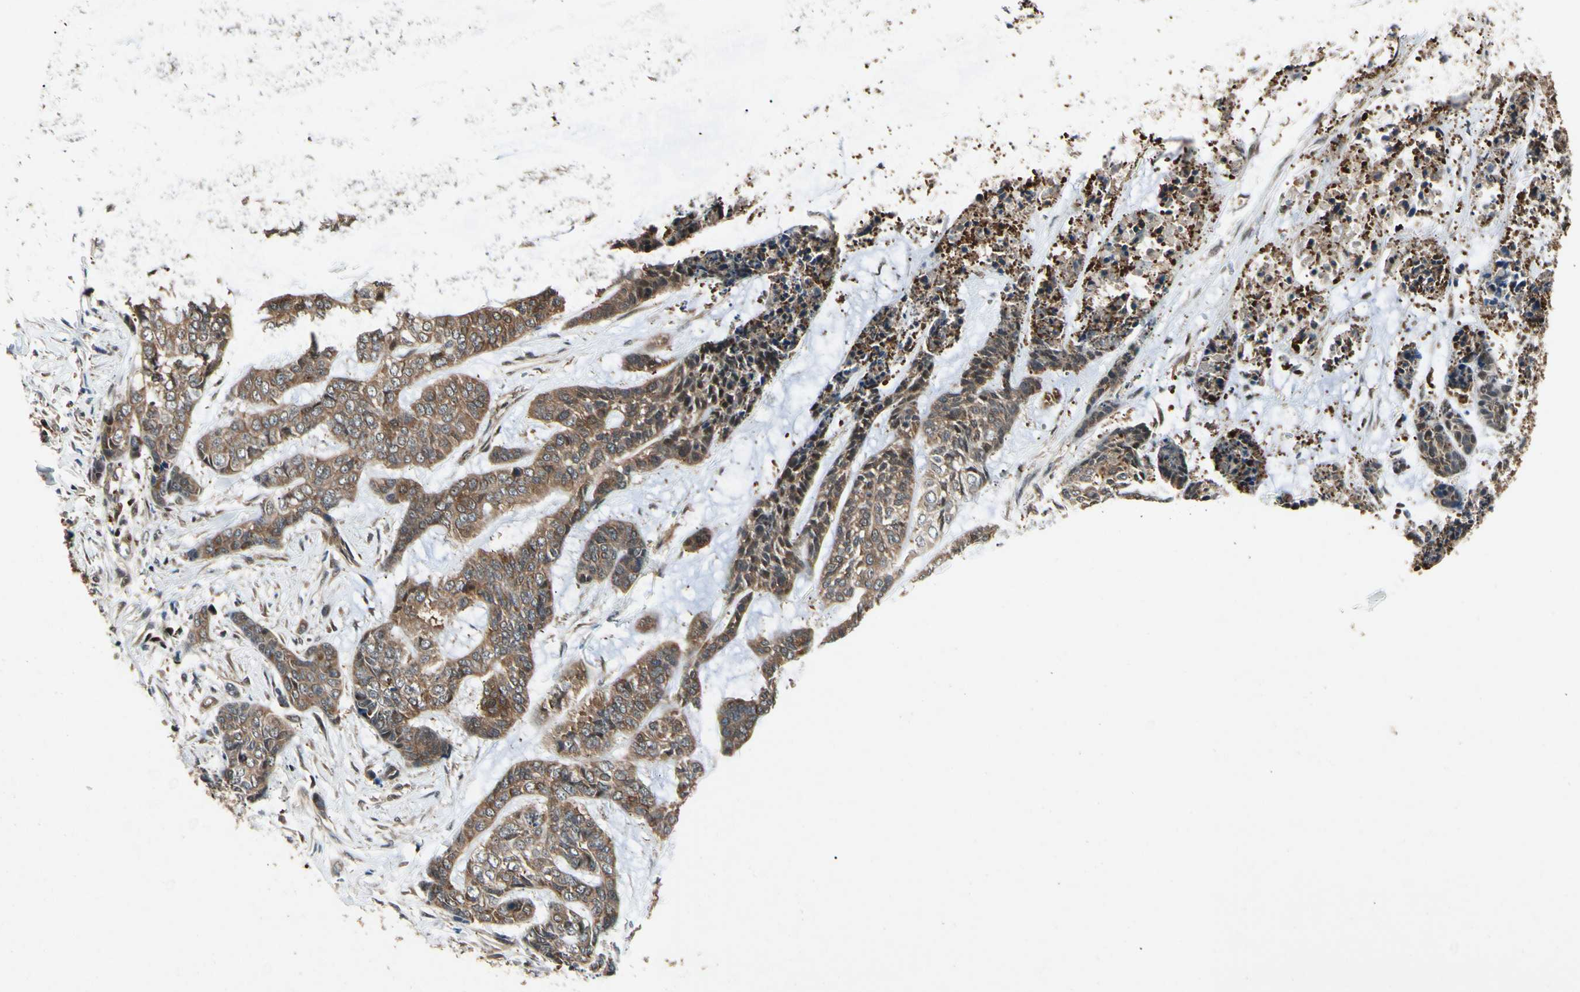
{"staining": {"intensity": "moderate", "quantity": ">75%", "location": "cytoplasmic/membranous"}, "tissue": "skin cancer", "cell_type": "Tumor cells", "image_type": "cancer", "snomed": [{"axis": "morphology", "description": "Basal cell carcinoma"}, {"axis": "topography", "description": "Skin"}], "caption": "An immunohistochemistry (IHC) histopathology image of neoplastic tissue is shown. Protein staining in brown highlights moderate cytoplasmic/membranous positivity in basal cell carcinoma (skin) within tumor cells. Nuclei are stained in blue.", "gene": "YWHAQ", "patient": {"sex": "female", "age": 64}}